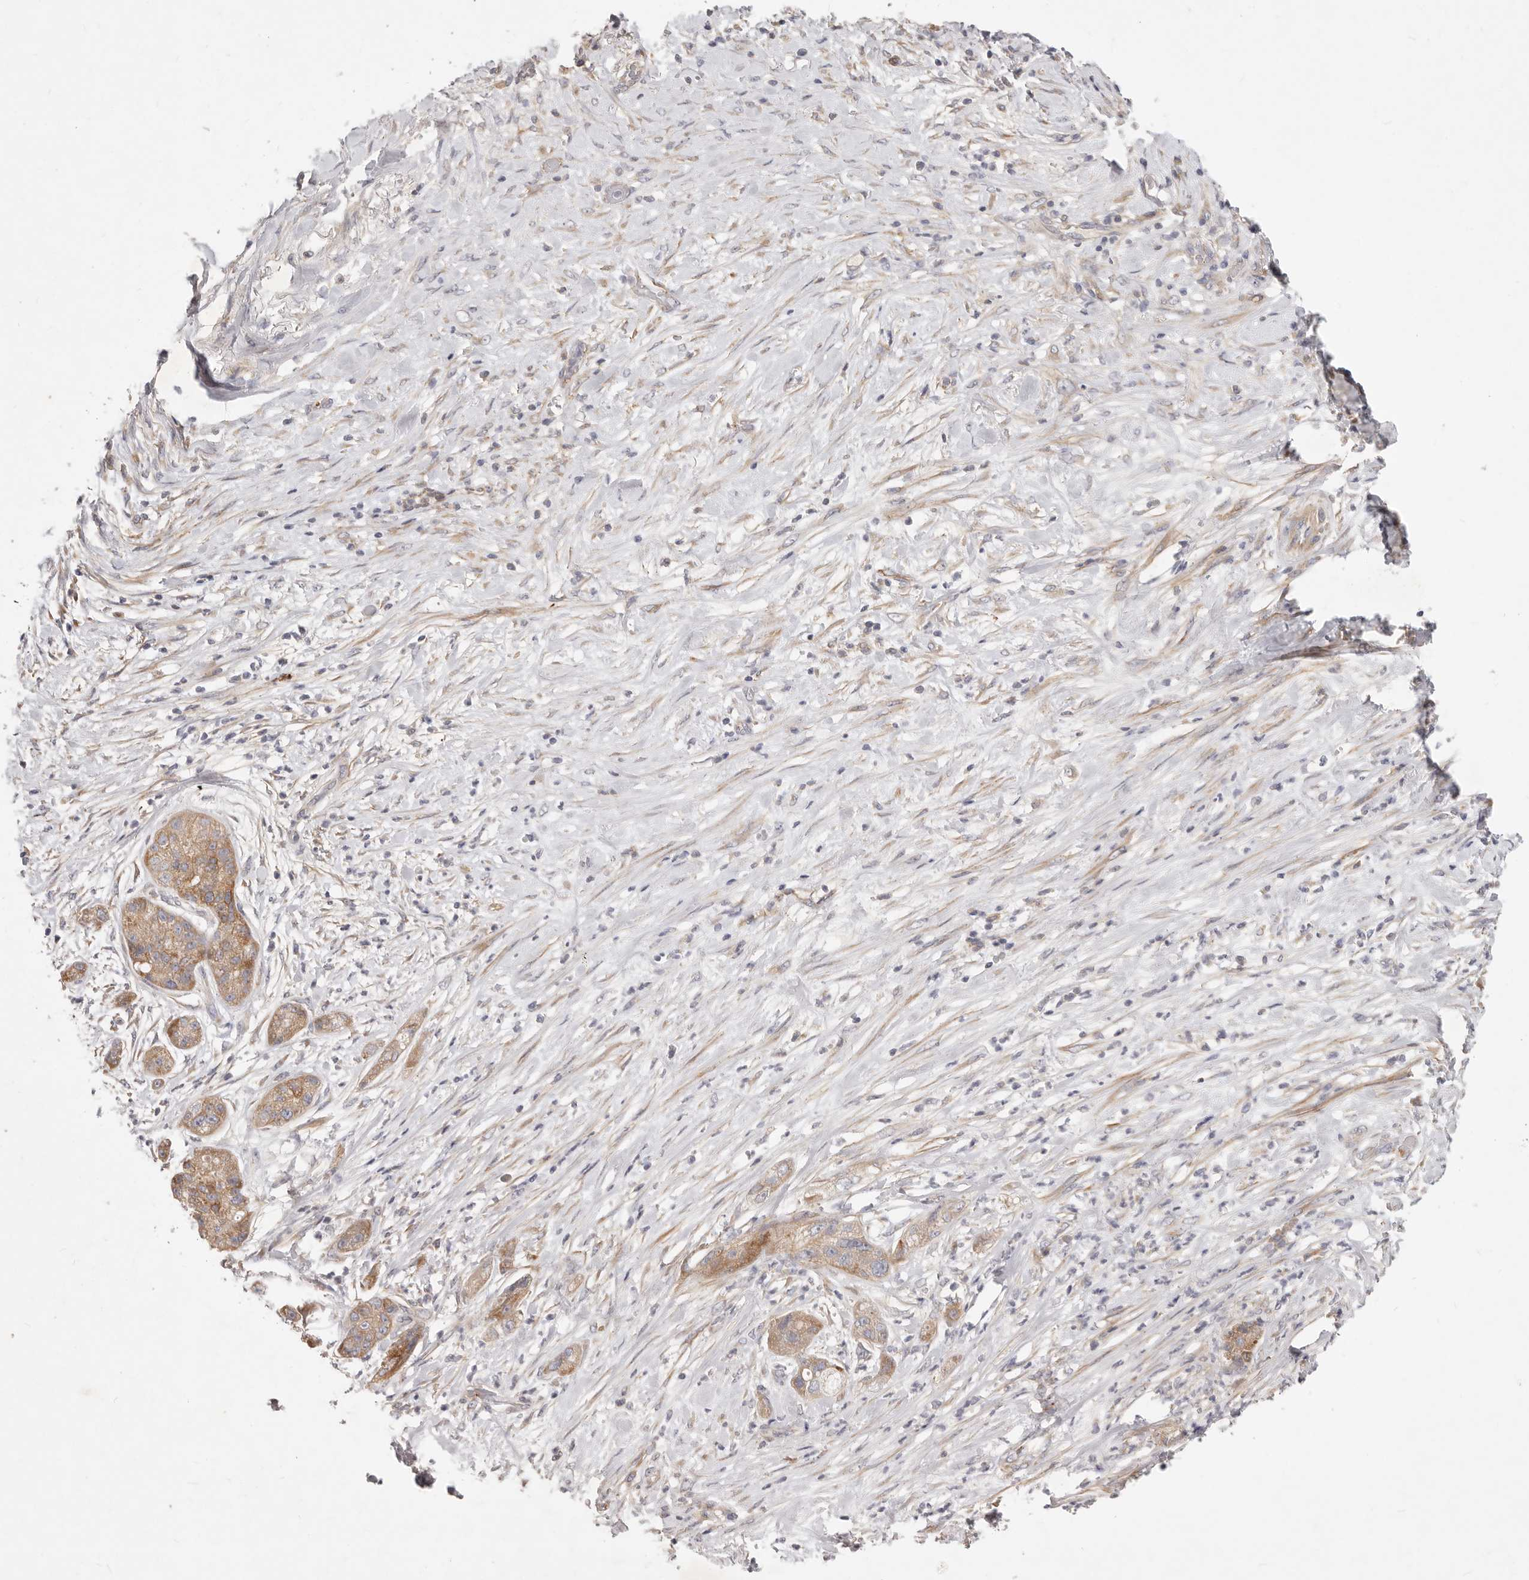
{"staining": {"intensity": "moderate", "quantity": ">75%", "location": "cytoplasmic/membranous"}, "tissue": "pancreatic cancer", "cell_type": "Tumor cells", "image_type": "cancer", "snomed": [{"axis": "morphology", "description": "Adenocarcinoma, NOS"}, {"axis": "topography", "description": "Pancreas"}], "caption": "A brown stain highlights moderate cytoplasmic/membranous expression of a protein in adenocarcinoma (pancreatic) tumor cells.", "gene": "TFB2M", "patient": {"sex": "female", "age": 78}}